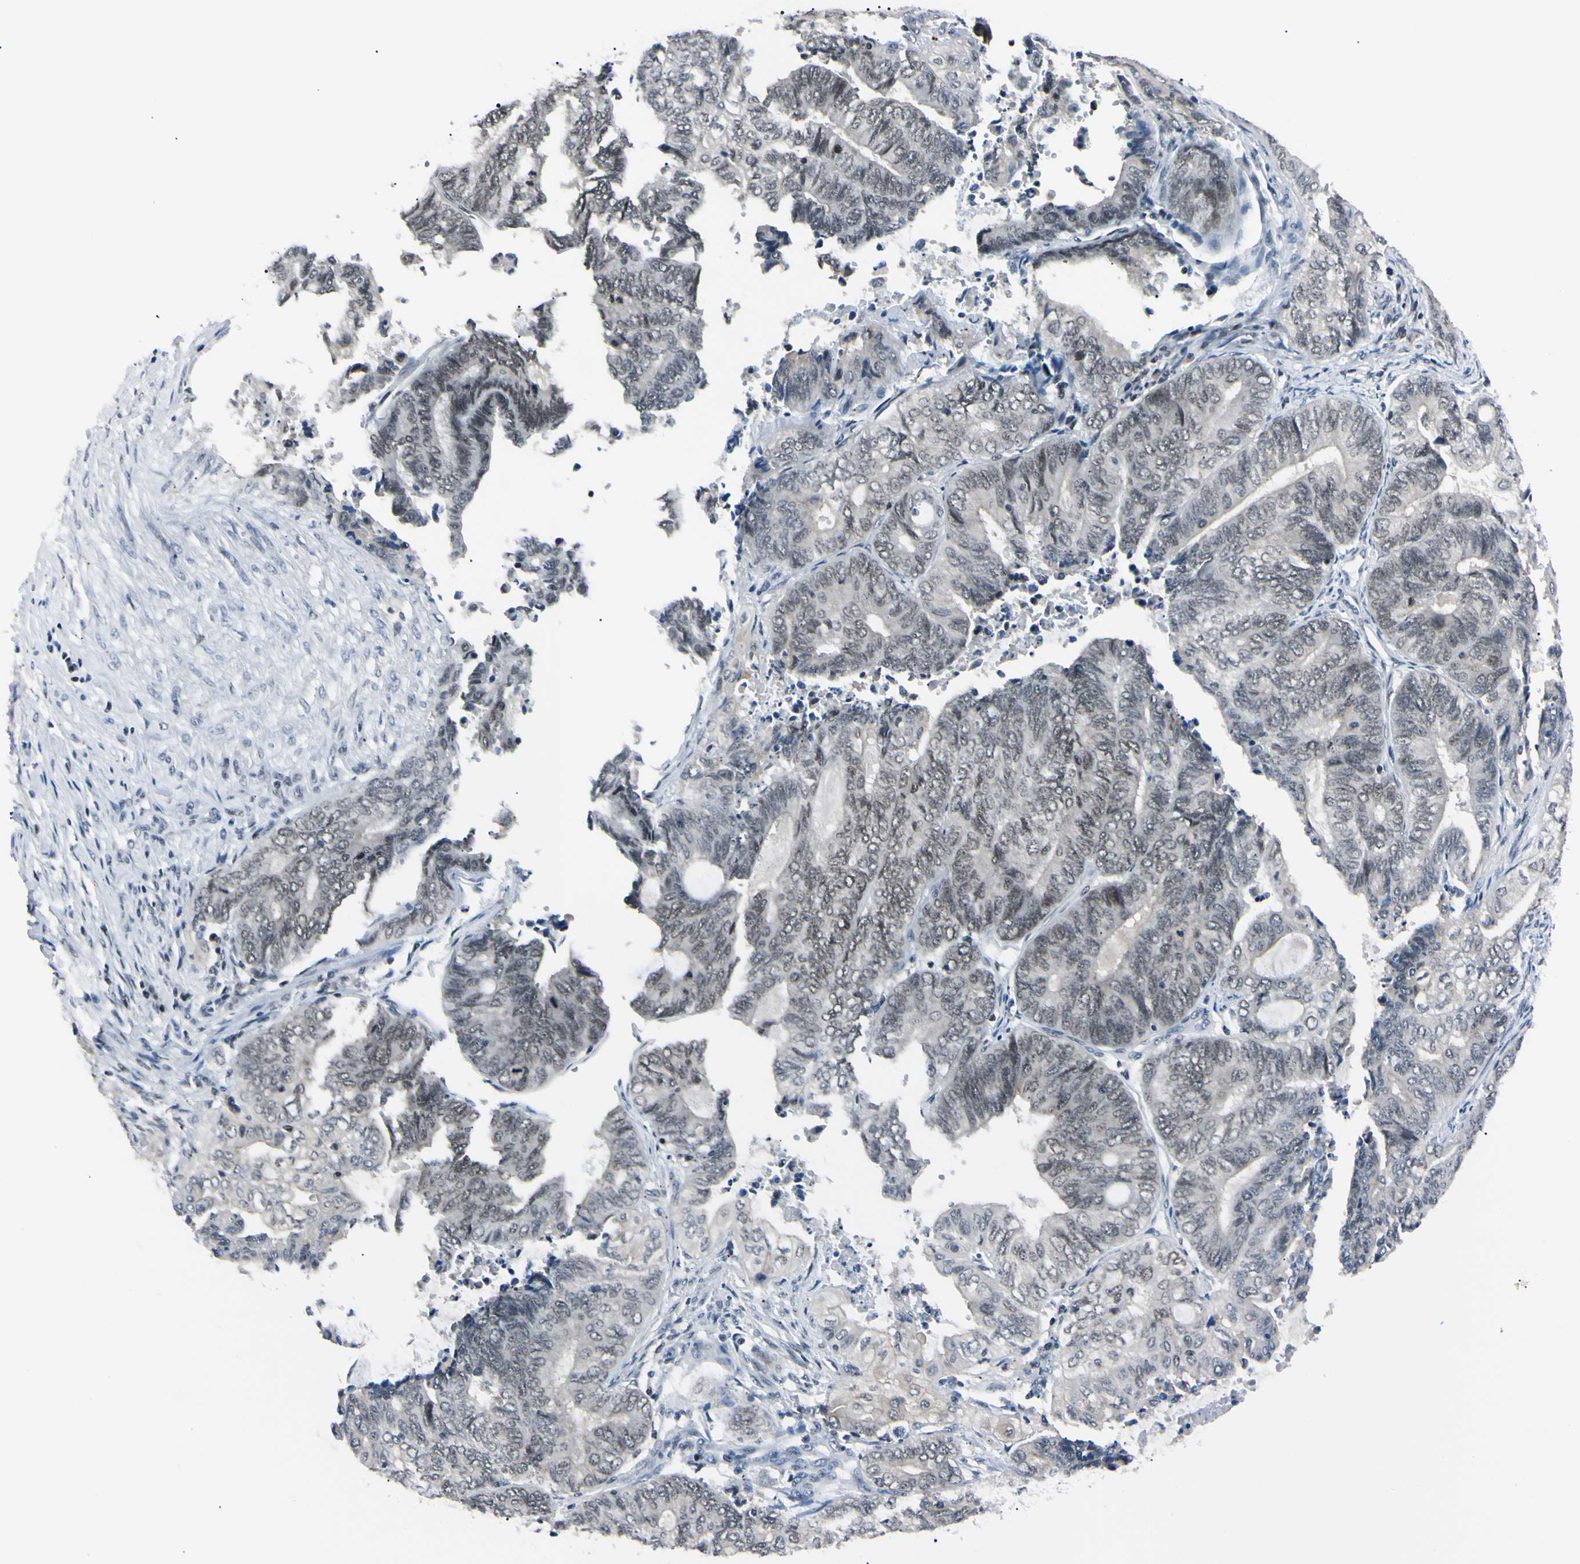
{"staining": {"intensity": "weak", "quantity": "25%-75%", "location": "nuclear"}, "tissue": "endometrial cancer", "cell_type": "Tumor cells", "image_type": "cancer", "snomed": [{"axis": "morphology", "description": "Adenocarcinoma, NOS"}, {"axis": "topography", "description": "Uterus"}, {"axis": "topography", "description": "Endometrium"}], "caption": "Human endometrial cancer (adenocarcinoma) stained with a brown dye demonstrates weak nuclear positive positivity in approximately 25%-75% of tumor cells.", "gene": "C1orf174", "patient": {"sex": "female", "age": 70}}